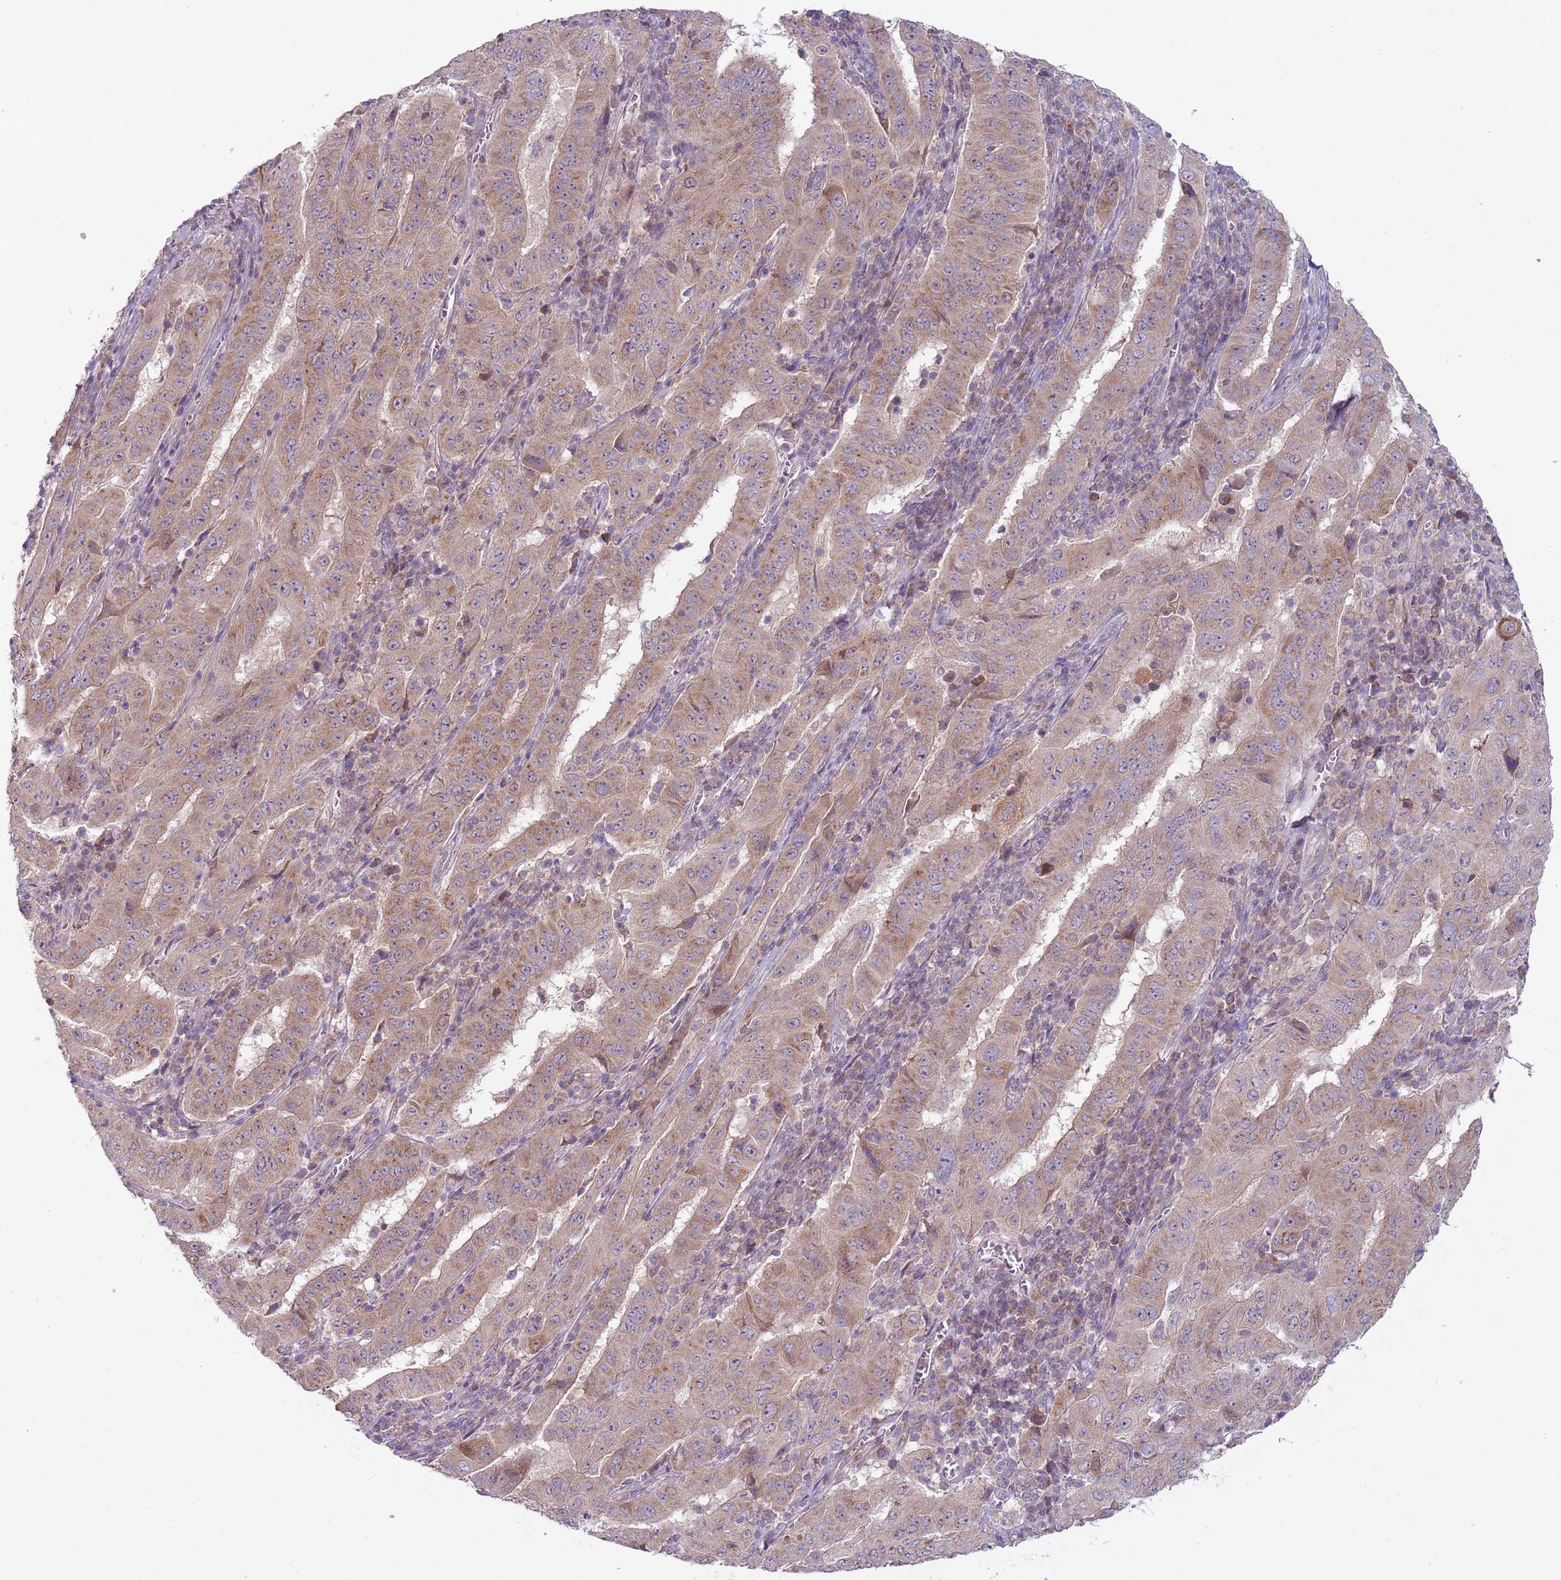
{"staining": {"intensity": "moderate", "quantity": ">75%", "location": "cytoplasmic/membranous"}, "tissue": "pancreatic cancer", "cell_type": "Tumor cells", "image_type": "cancer", "snomed": [{"axis": "morphology", "description": "Adenocarcinoma, NOS"}, {"axis": "topography", "description": "Pancreas"}], "caption": "The histopathology image displays a brown stain indicating the presence of a protein in the cytoplasmic/membranous of tumor cells in pancreatic cancer.", "gene": "DTD2", "patient": {"sex": "male", "age": 63}}